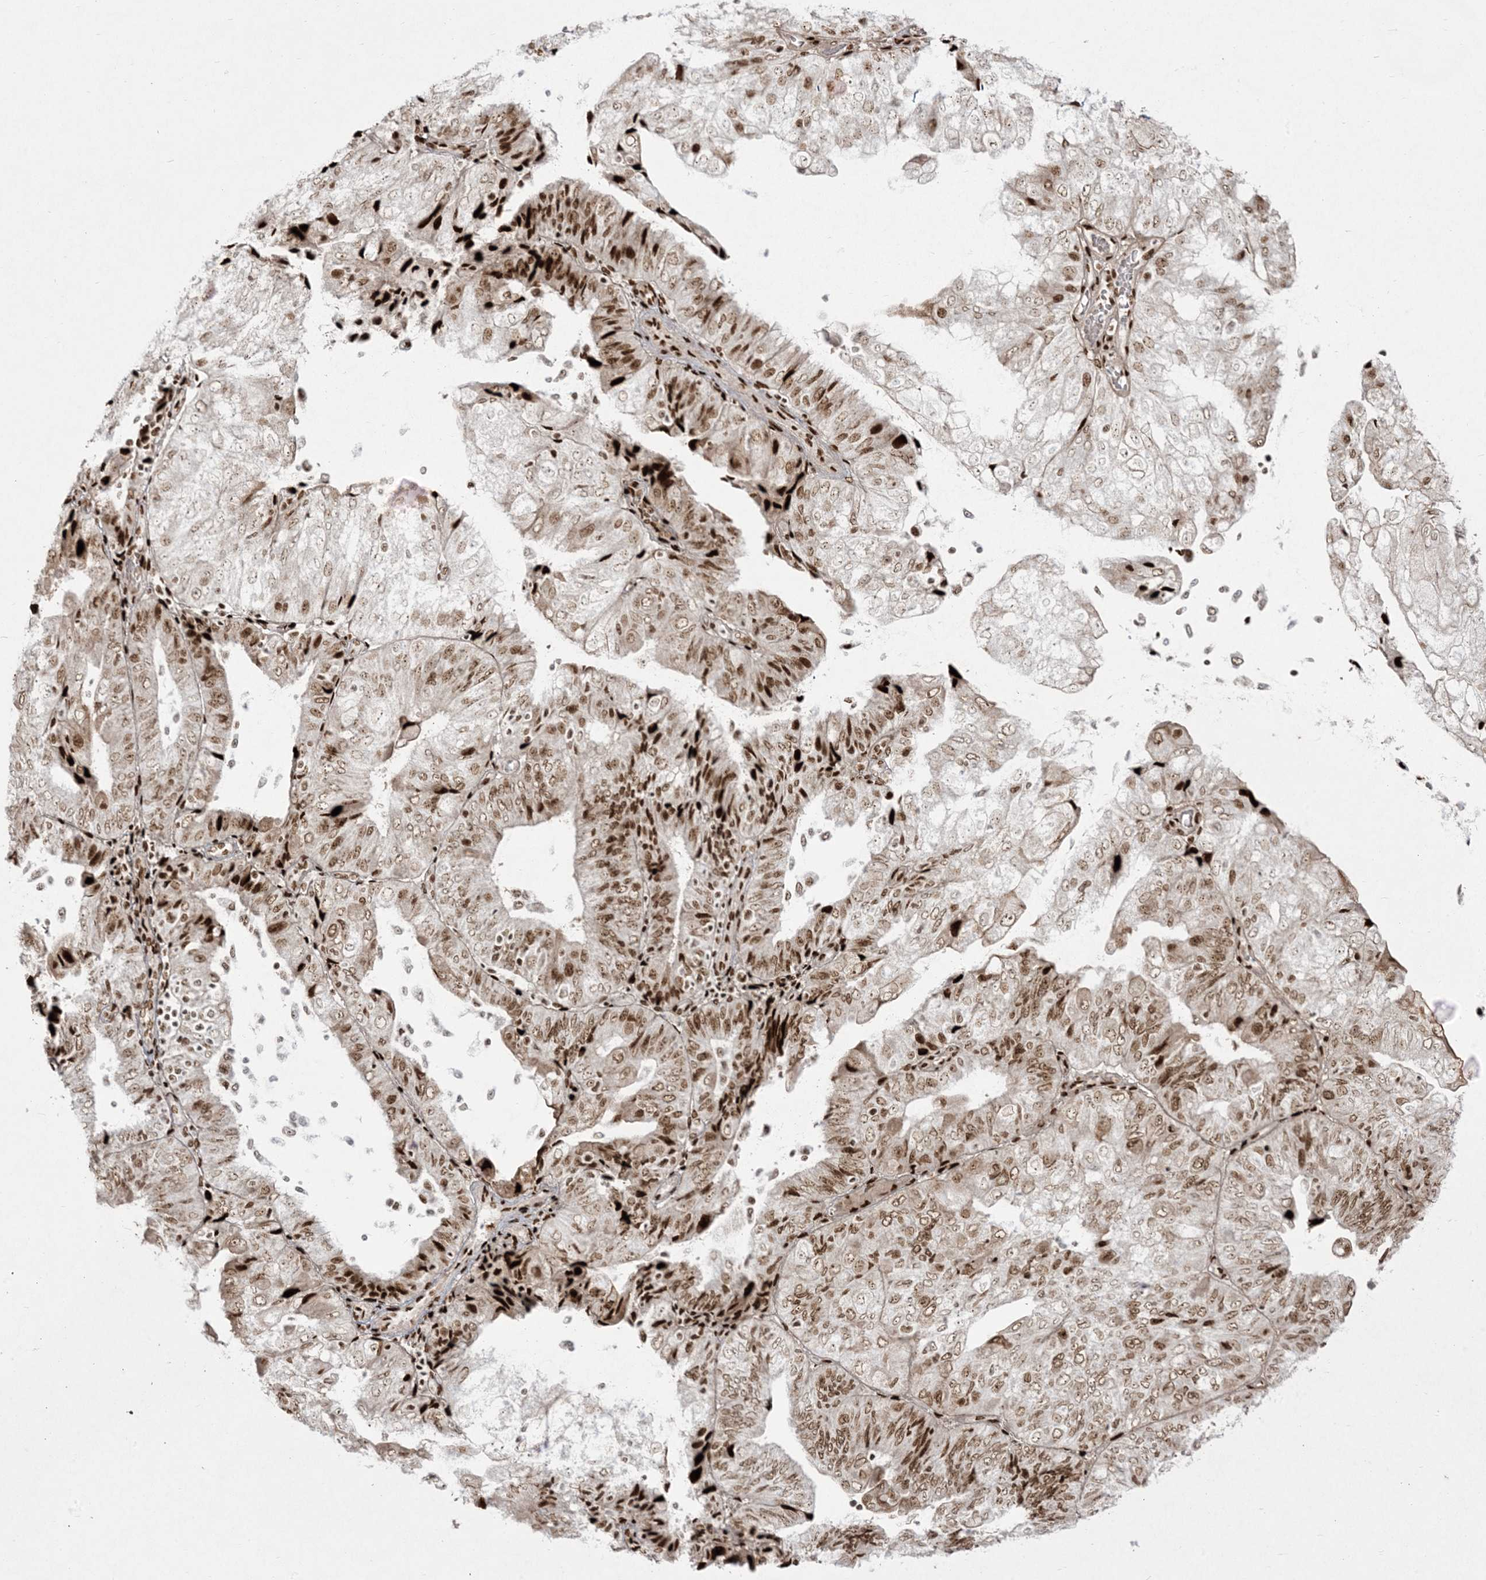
{"staining": {"intensity": "strong", "quantity": "25%-75%", "location": "nuclear"}, "tissue": "endometrial cancer", "cell_type": "Tumor cells", "image_type": "cancer", "snomed": [{"axis": "morphology", "description": "Adenocarcinoma, NOS"}, {"axis": "topography", "description": "Endometrium"}], "caption": "Immunohistochemistry staining of endometrial cancer (adenocarcinoma), which displays high levels of strong nuclear expression in approximately 25%-75% of tumor cells indicating strong nuclear protein staining. The staining was performed using DAB (3,3'-diaminobenzidine) (brown) for protein detection and nuclei were counterstained in hematoxylin (blue).", "gene": "RBM10", "patient": {"sex": "female", "age": 81}}